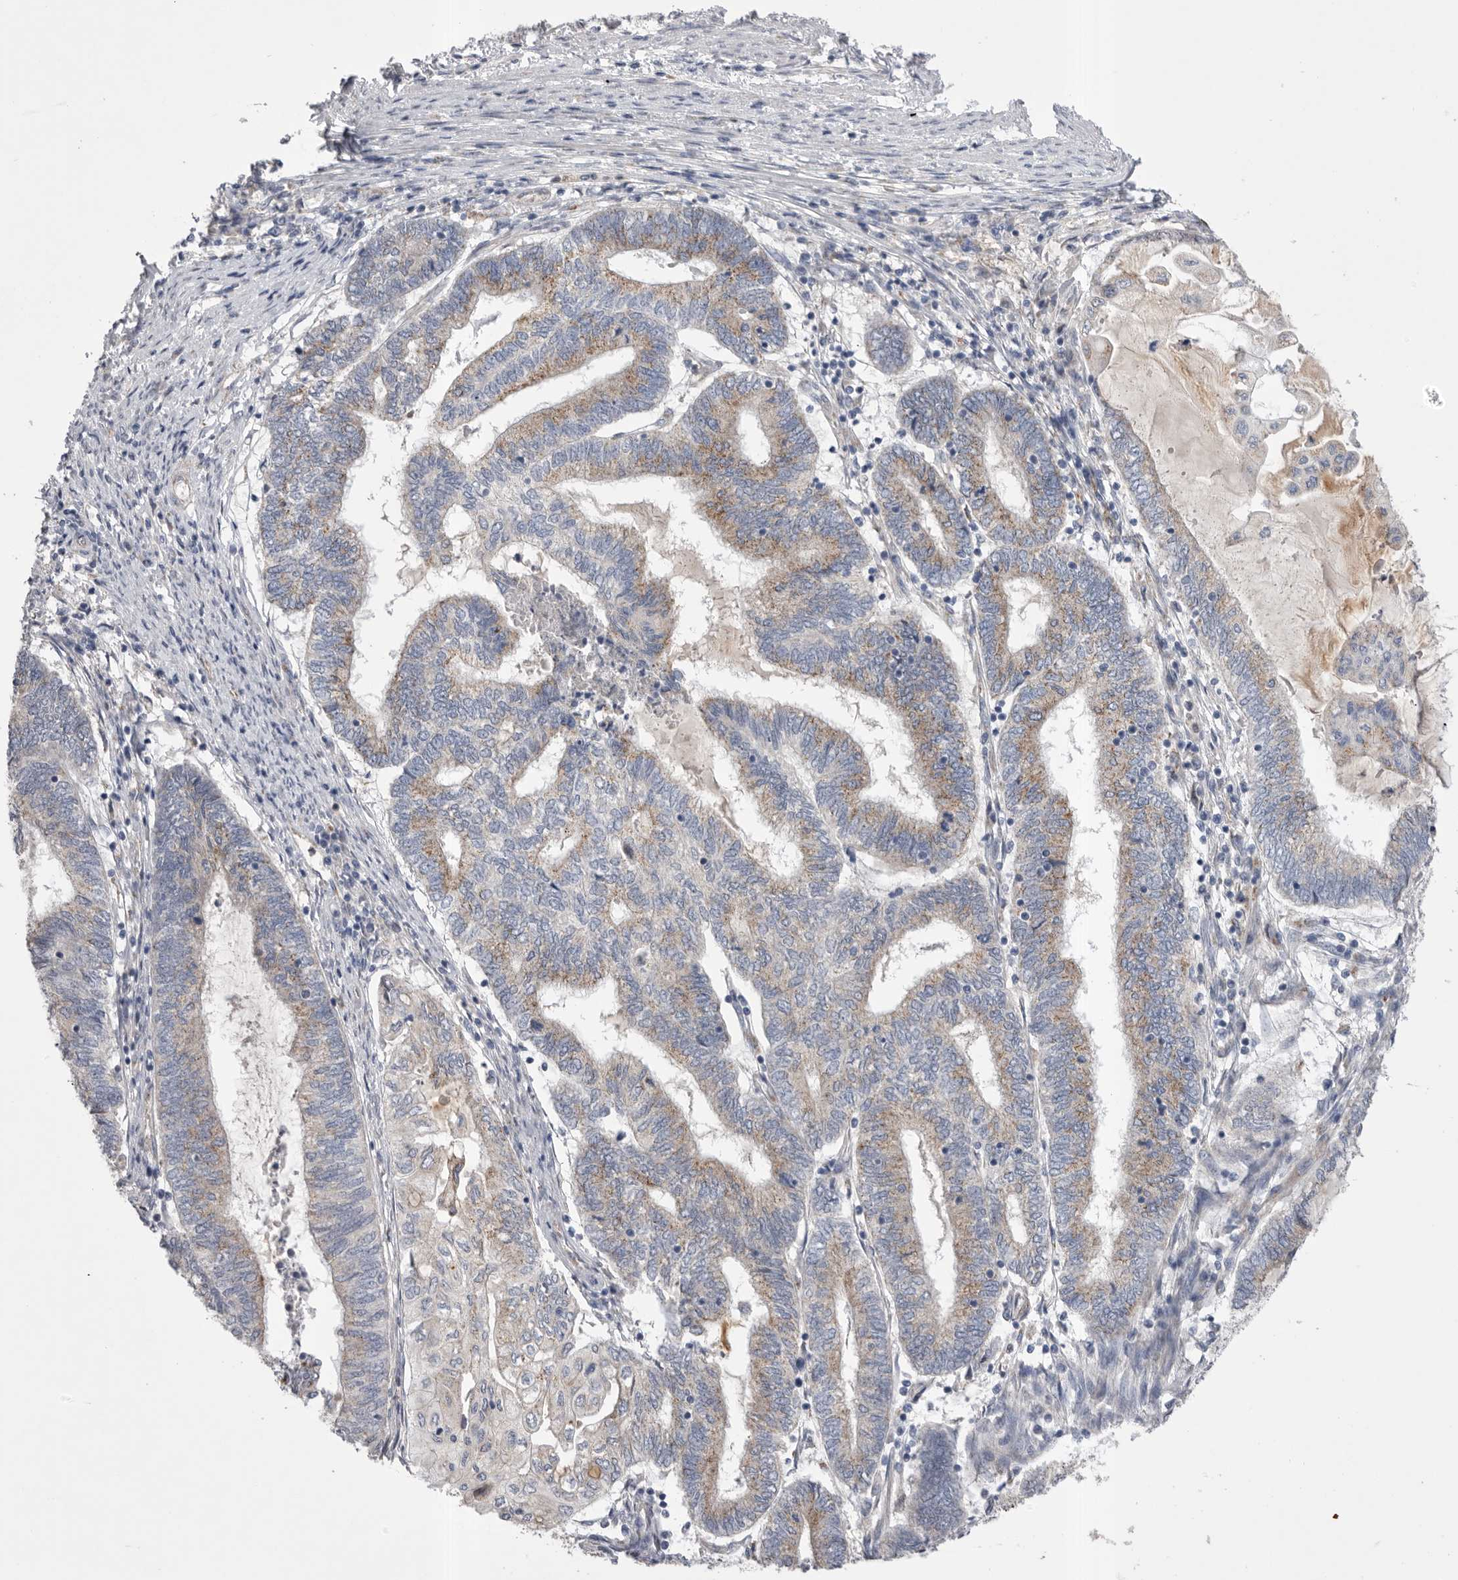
{"staining": {"intensity": "moderate", "quantity": "<25%", "location": "cytoplasmic/membranous"}, "tissue": "endometrial cancer", "cell_type": "Tumor cells", "image_type": "cancer", "snomed": [{"axis": "morphology", "description": "Adenocarcinoma, NOS"}, {"axis": "topography", "description": "Uterus"}, {"axis": "topography", "description": "Endometrium"}], "caption": "An image of endometrial cancer (adenocarcinoma) stained for a protein reveals moderate cytoplasmic/membranous brown staining in tumor cells.", "gene": "CCDC126", "patient": {"sex": "female", "age": 70}}